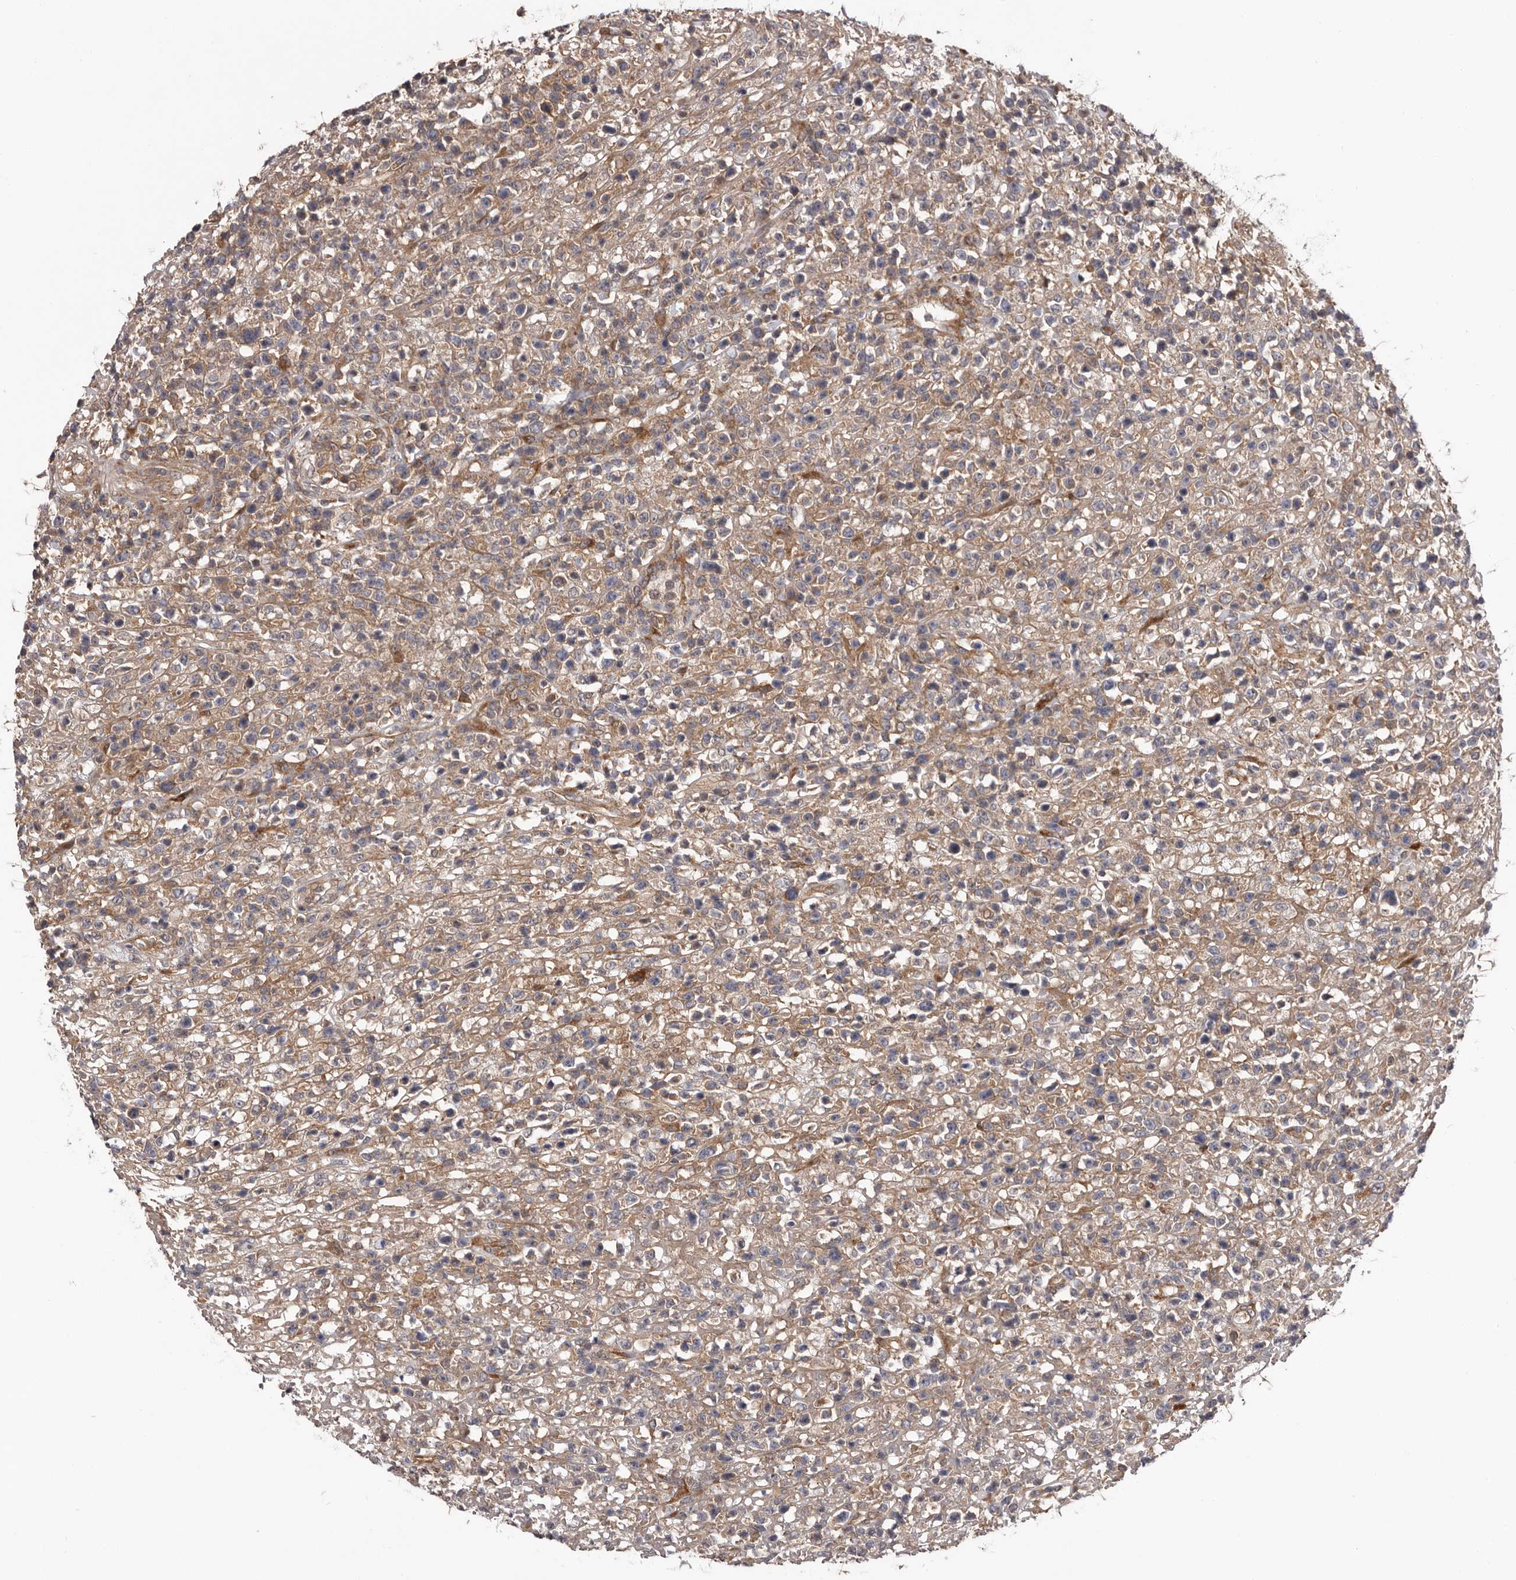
{"staining": {"intensity": "weak", "quantity": "25%-75%", "location": "cytoplasmic/membranous"}, "tissue": "lymphoma", "cell_type": "Tumor cells", "image_type": "cancer", "snomed": [{"axis": "morphology", "description": "Malignant lymphoma, non-Hodgkin's type, High grade"}, {"axis": "topography", "description": "Colon"}], "caption": "Immunohistochemistry (DAB (3,3'-diaminobenzidine)) staining of human lymphoma reveals weak cytoplasmic/membranous protein positivity in about 25%-75% of tumor cells.", "gene": "VPS37A", "patient": {"sex": "female", "age": 53}}